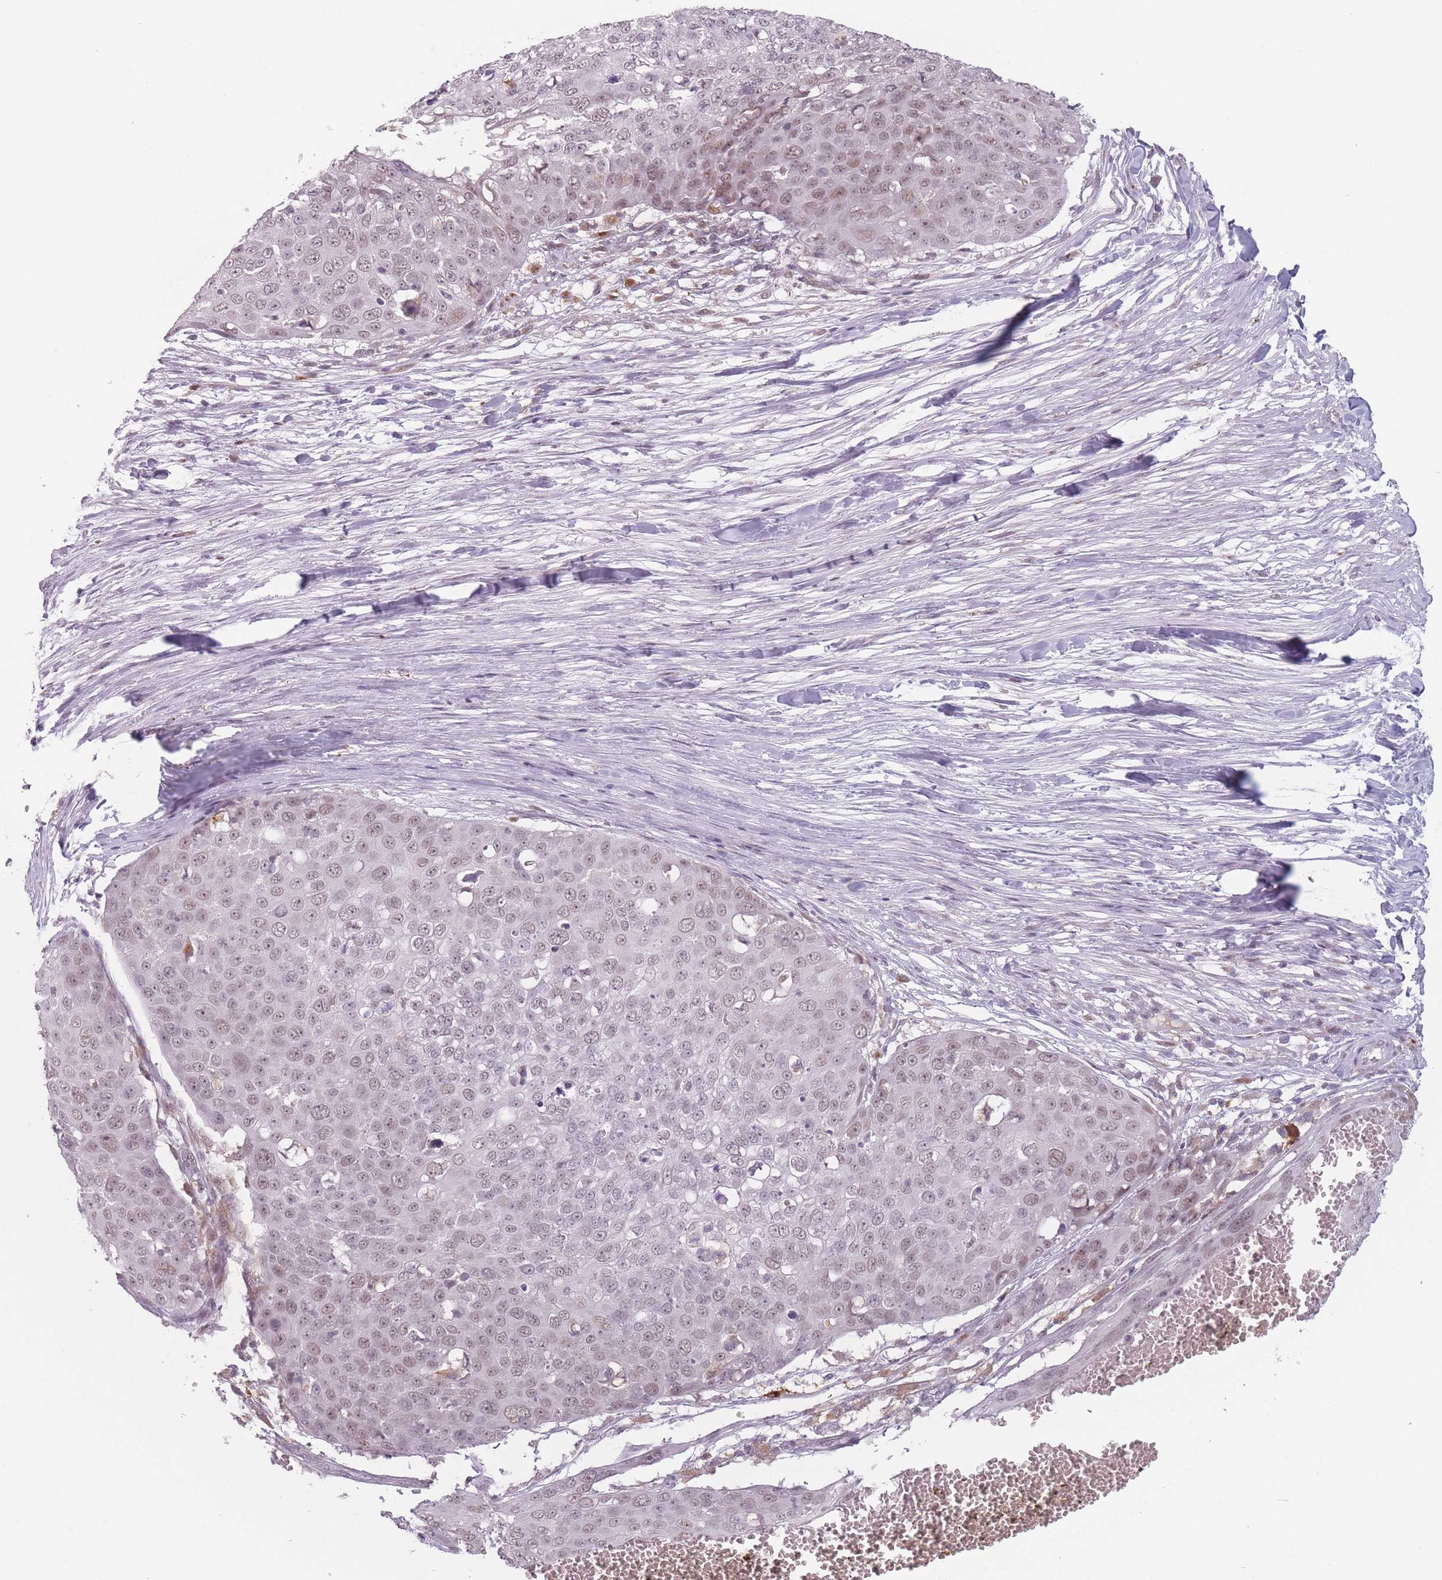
{"staining": {"intensity": "weak", "quantity": "25%-75%", "location": "nuclear"}, "tissue": "skin cancer", "cell_type": "Tumor cells", "image_type": "cancer", "snomed": [{"axis": "morphology", "description": "Squamous cell carcinoma, NOS"}, {"axis": "topography", "description": "Skin"}], "caption": "Skin squamous cell carcinoma stained with a brown dye displays weak nuclear positive positivity in approximately 25%-75% of tumor cells.", "gene": "OR10C1", "patient": {"sex": "male", "age": 71}}